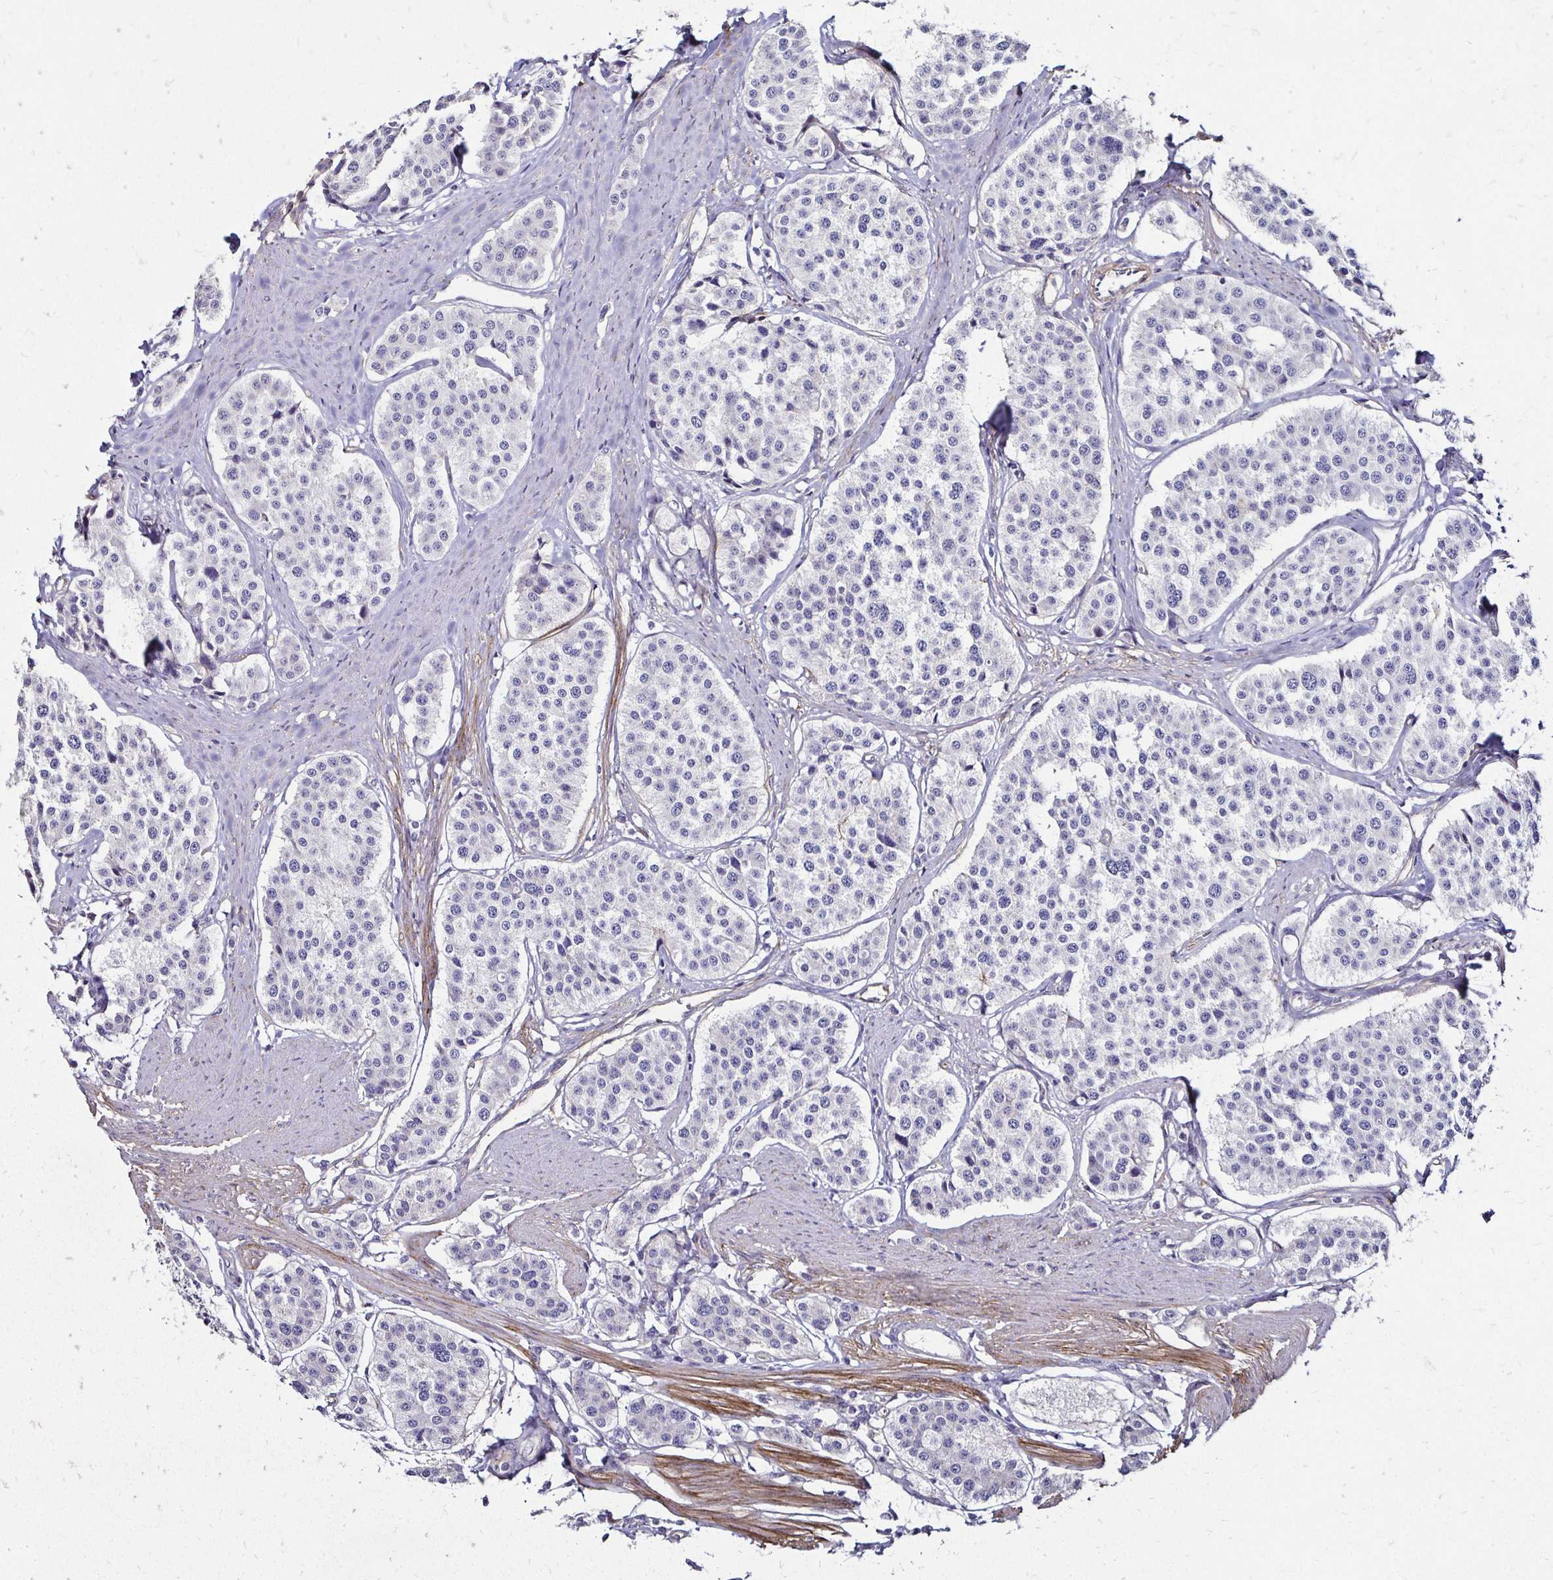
{"staining": {"intensity": "negative", "quantity": "none", "location": "none"}, "tissue": "carcinoid", "cell_type": "Tumor cells", "image_type": "cancer", "snomed": [{"axis": "morphology", "description": "Carcinoid, malignant, NOS"}, {"axis": "topography", "description": "Small intestine"}], "caption": "High power microscopy image of an immunohistochemistry (IHC) histopathology image of carcinoid, revealing no significant staining in tumor cells. The staining was performed using DAB (3,3'-diaminobenzidine) to visualize the protein expression in brown, while the nuclei were stained in blue with hematoxylin (Magnification: 20x).", "gene": "ITGB1", "patient": {"sex": "male", "age": 60}}